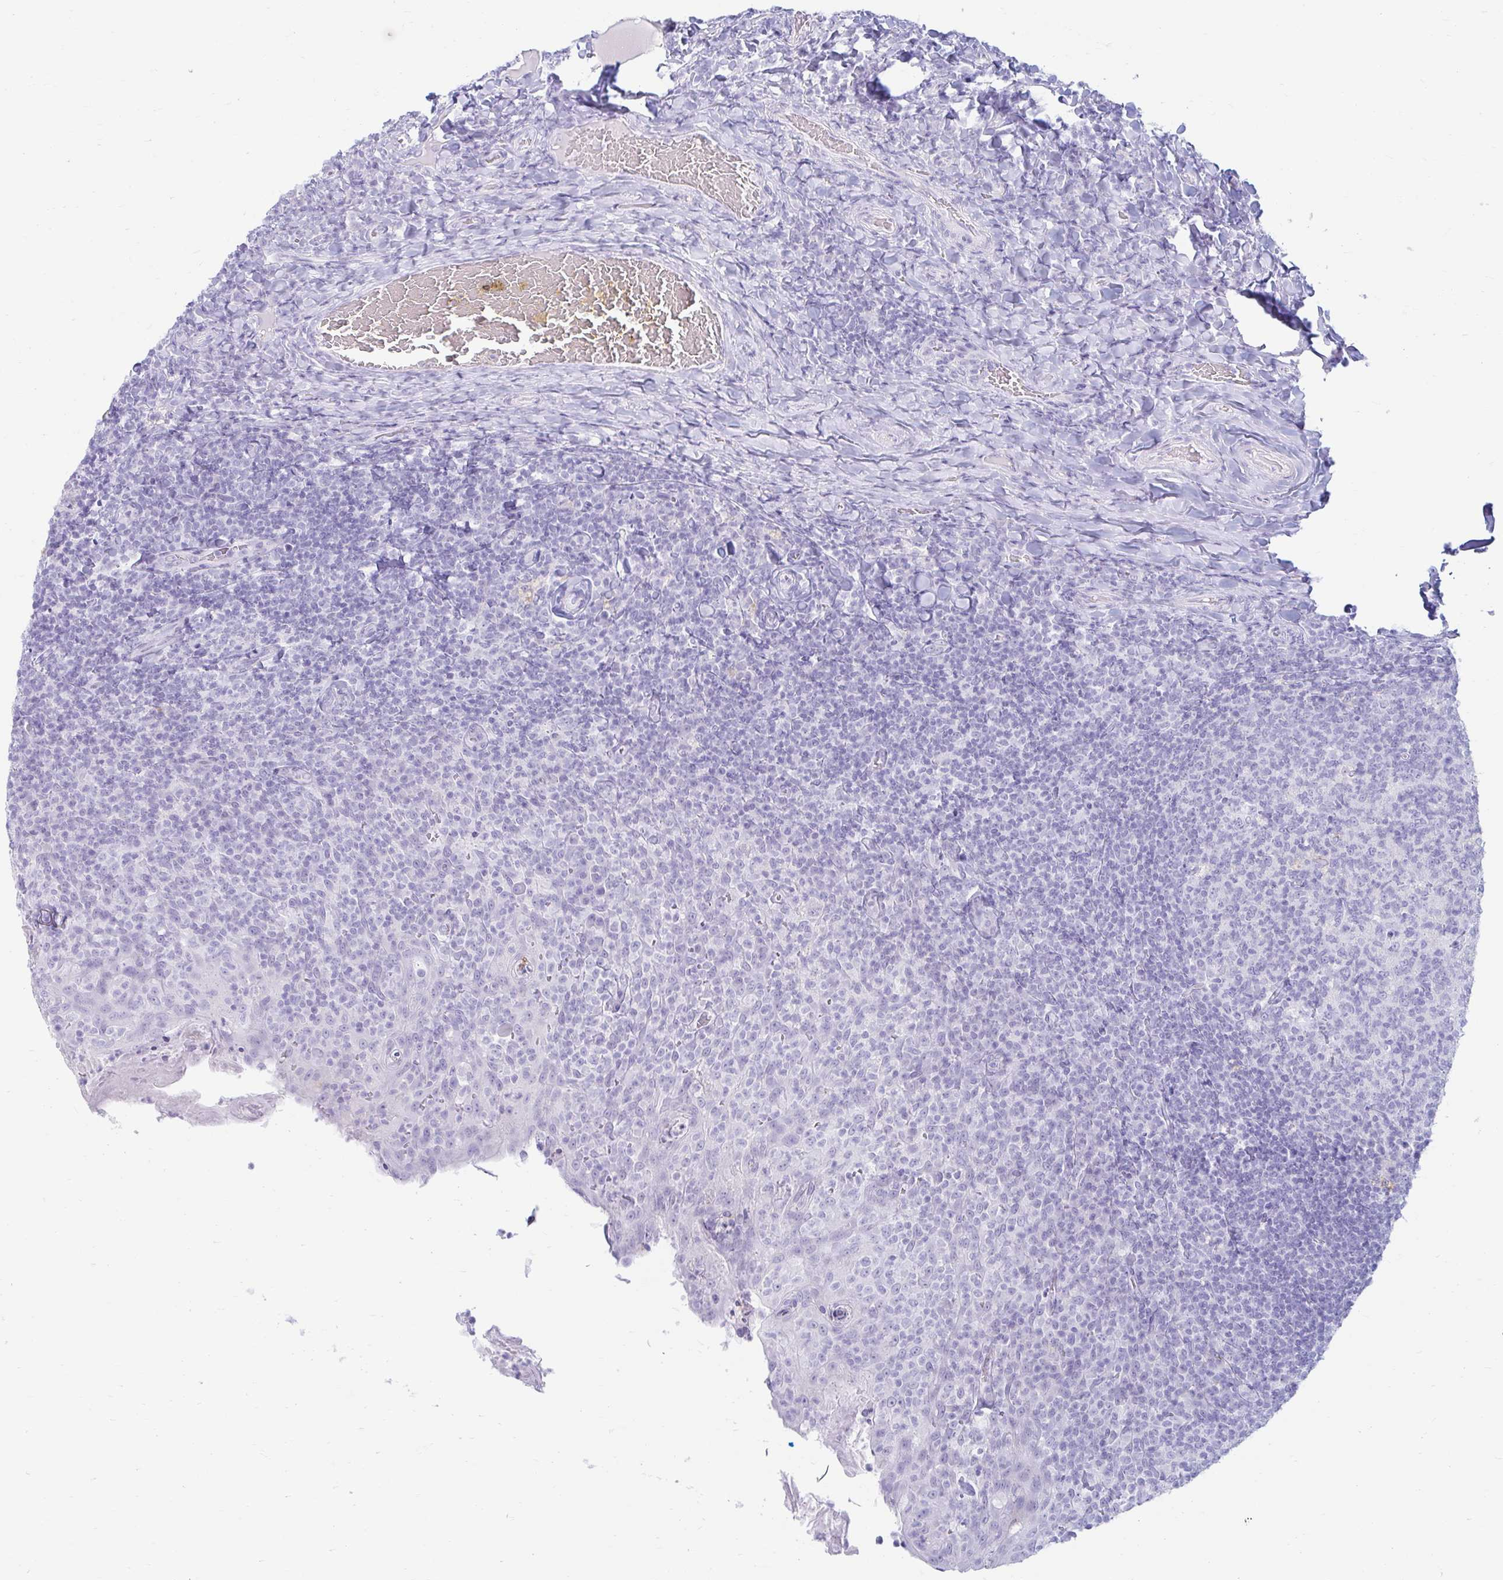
{"staining": {"intensity": "negative", "quantity": "none", "location": "none"}, "tissue": "tonsil", "cell_type": "Germinal center cells", "image_type": "normal", "snomed": [{"axis": "morphology", "description": "Normal tissue, NOS"}, {"axis": "topography", "description": "Tonsil"}], "caption": "DAB immunohistochemical staining of unremarkable tonsil displays no significant positivity in germinal center cells.", "gene": "ERICH6", "patient": {"sex": "female", "age": 10}}